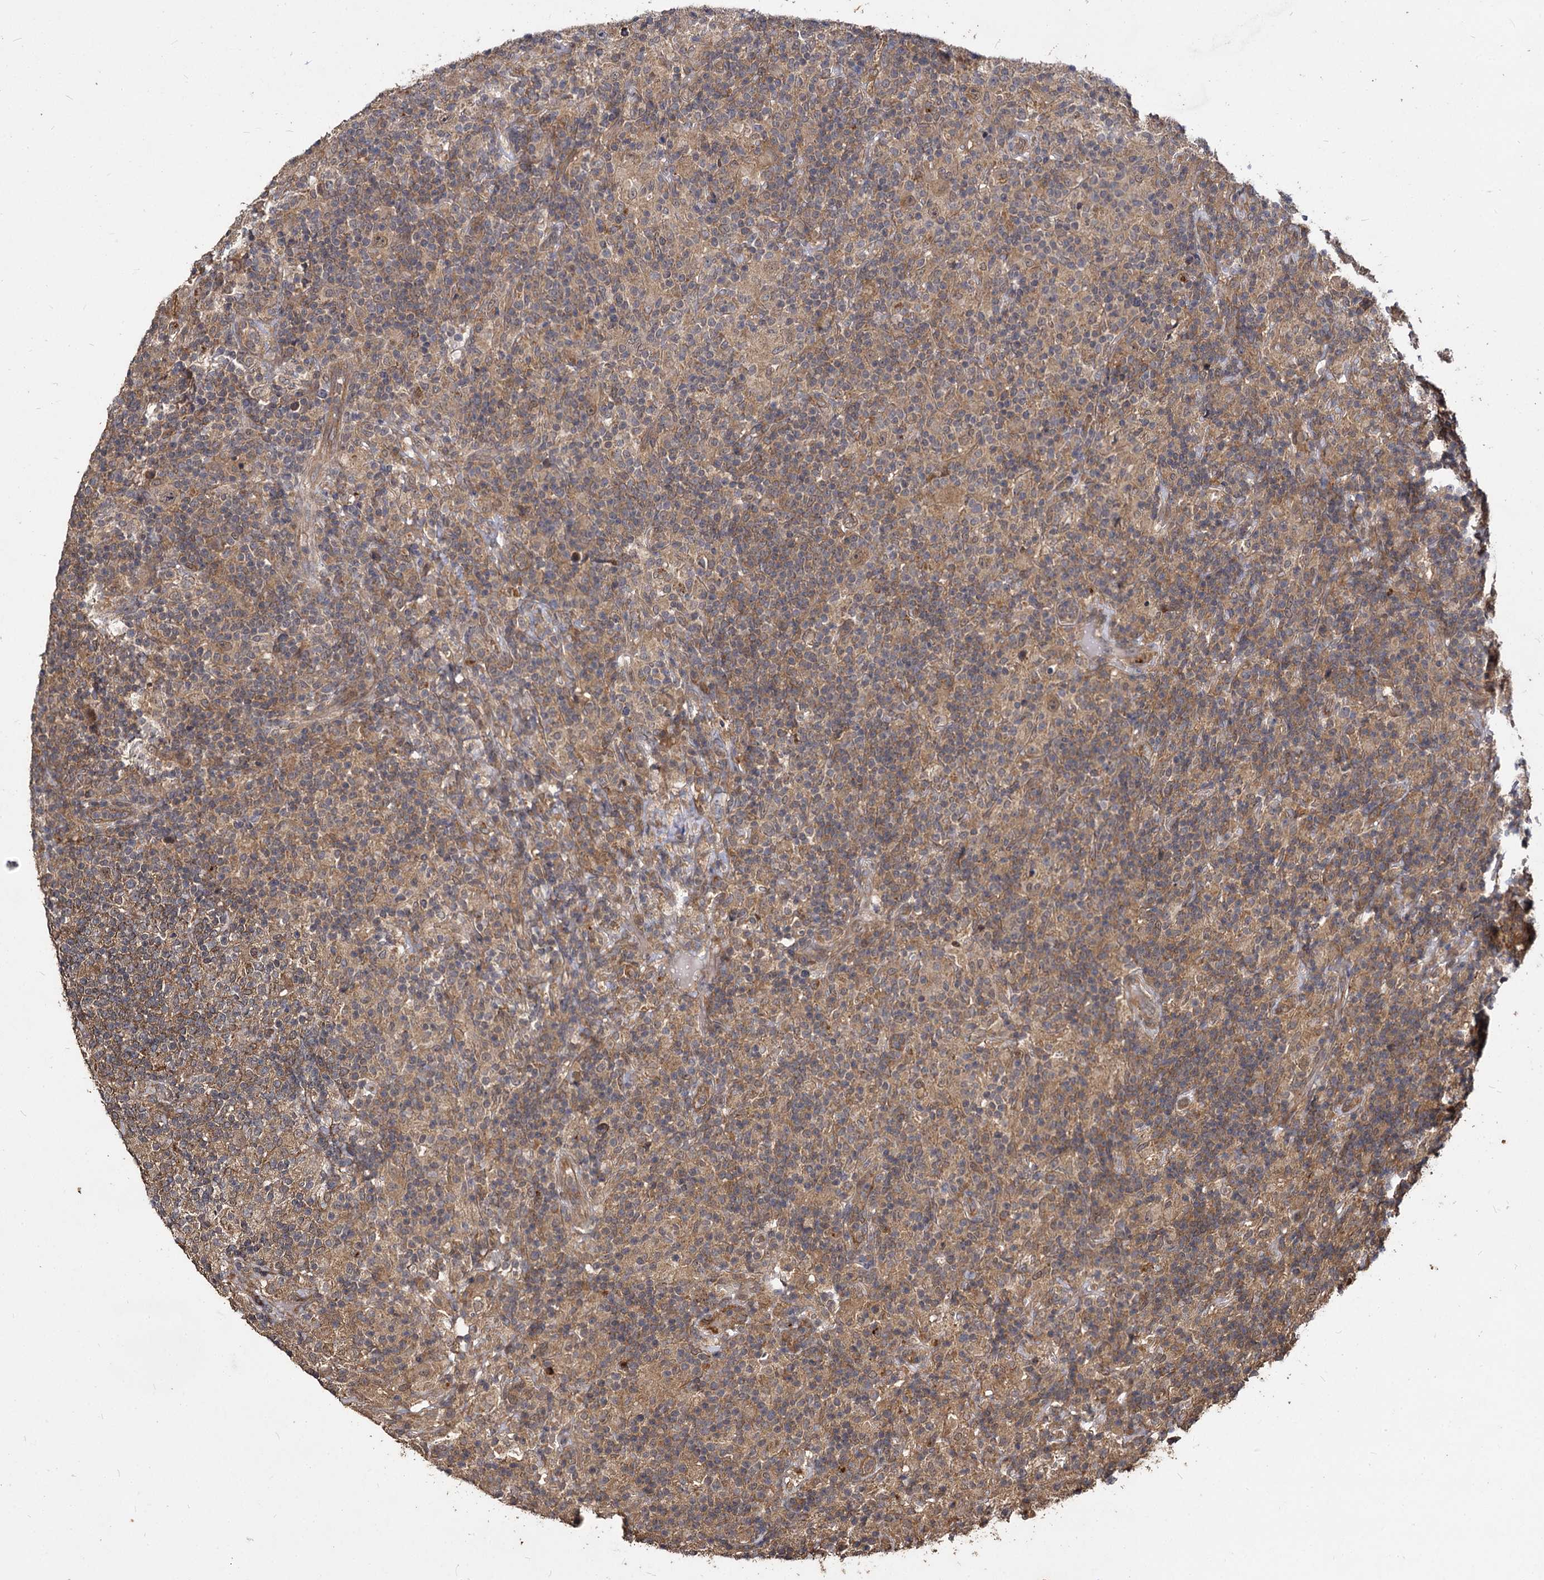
{"staining": {"intensity": "weak", "quantity": ">75%", "location": "cytoplasmic/membranous"}, "tissue": "lymphoma", "cell_type": "Tumor cells", "image_type": "cancer", "snomed": [{"axis": "morphology", "description": "Hodgkin's disease, NOS"}, {"axis": "topography", "description": "Lymph node"}], "caption": "A brown stain labels weak cytoplasmic/membranous positivity of a protein in lymphoma tumor cells. (DAB (3,3'-diaminobenzidine) IHC, brown staining for protein, blue staining for nuclei).", "gene": "VPS51", "patient": {"sex": "male", "age": 70}}